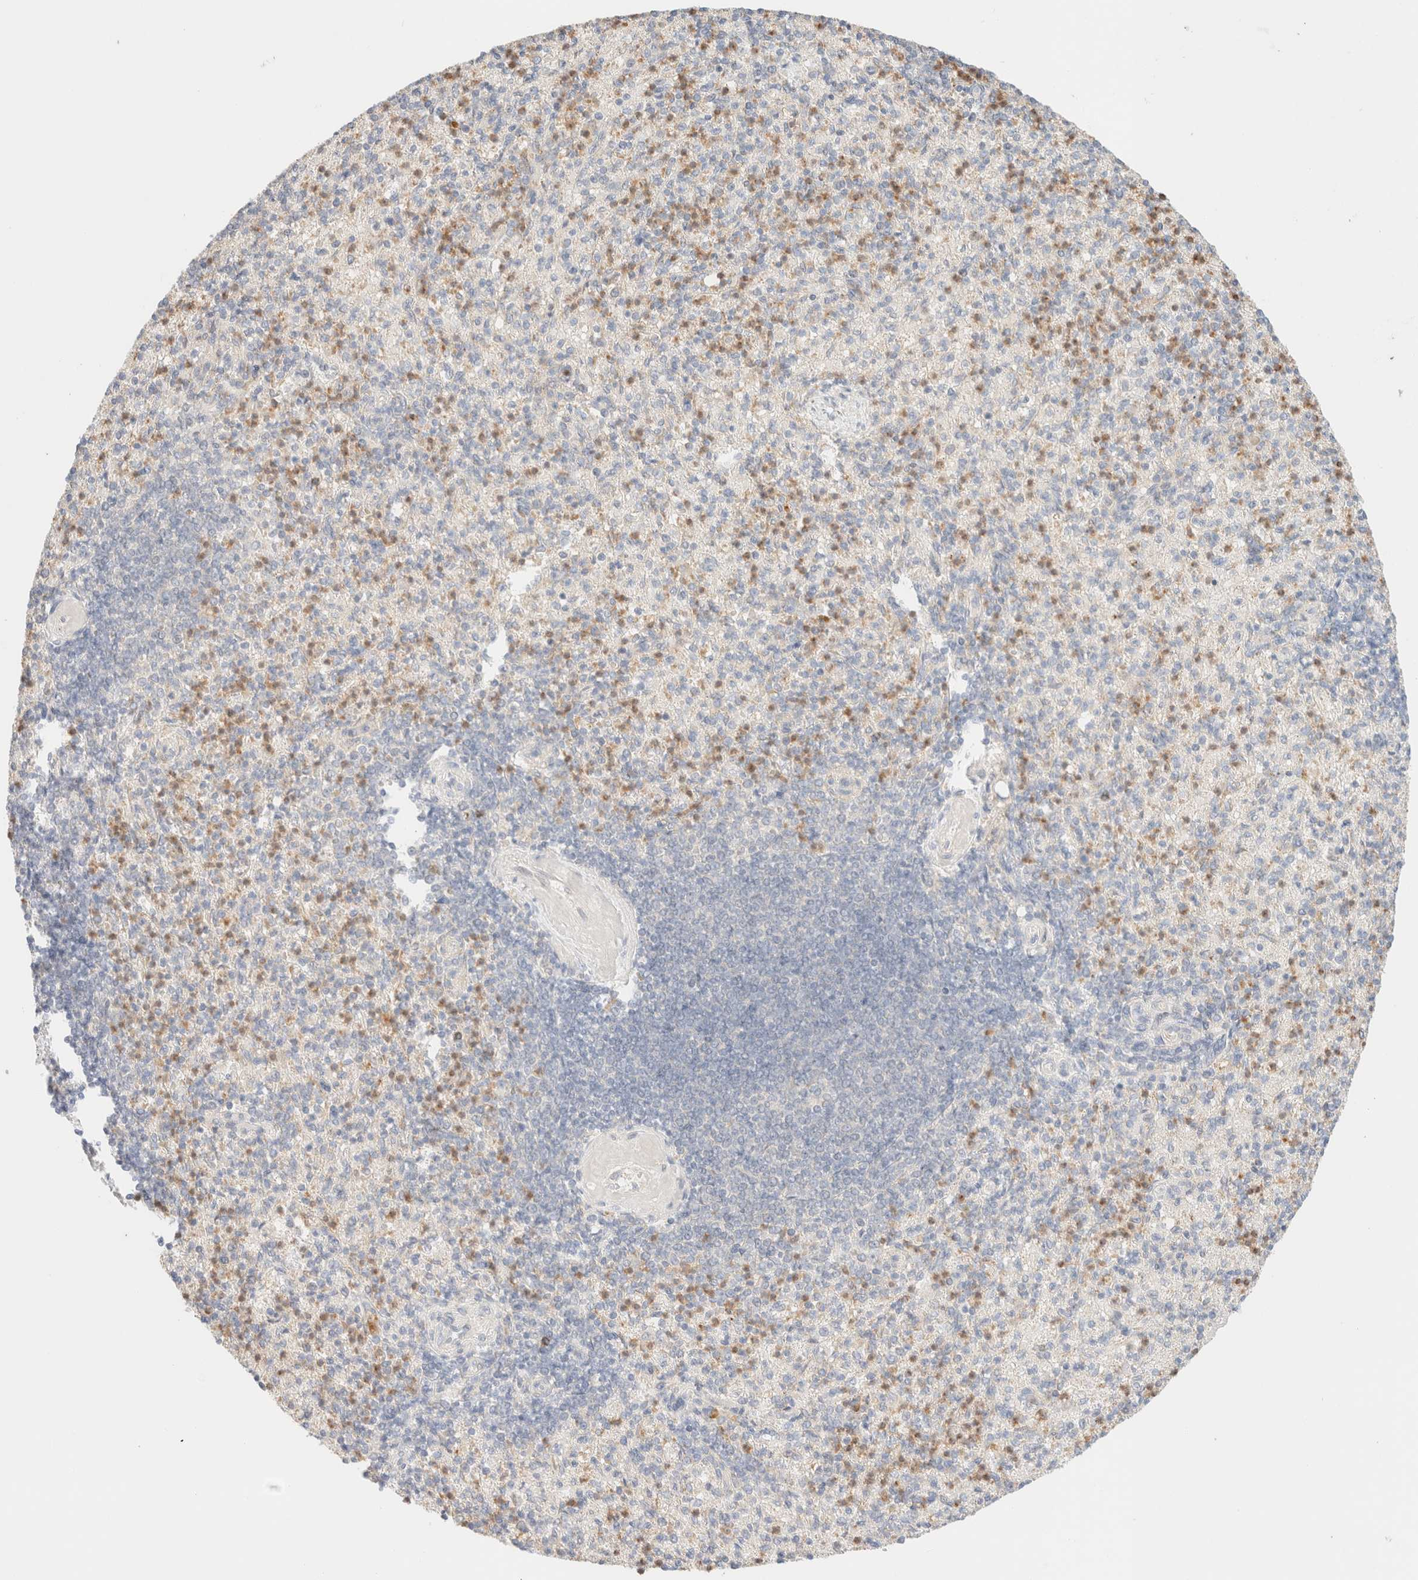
{"staining": {"intensity": "weak", "quantity": "25%-75%", "location": "nuclear"}, "tissue": "spleen", "cell_type": "Cells in red pulp", "image_type": "normal", "snomed": [{"axis": "morphology", "description": "Normal tissue, NOS"}, {"axis": "topography", "description": "Spleen"}], "caption": "High-power microscopy captured an immunohistochemistry histopathology image of normal spleen, revealing weak nuclear expression in about 25%-75% of cells in red pulp.", "gene": "SGSM2", "patient": {"sex": "female", "age": 74}}